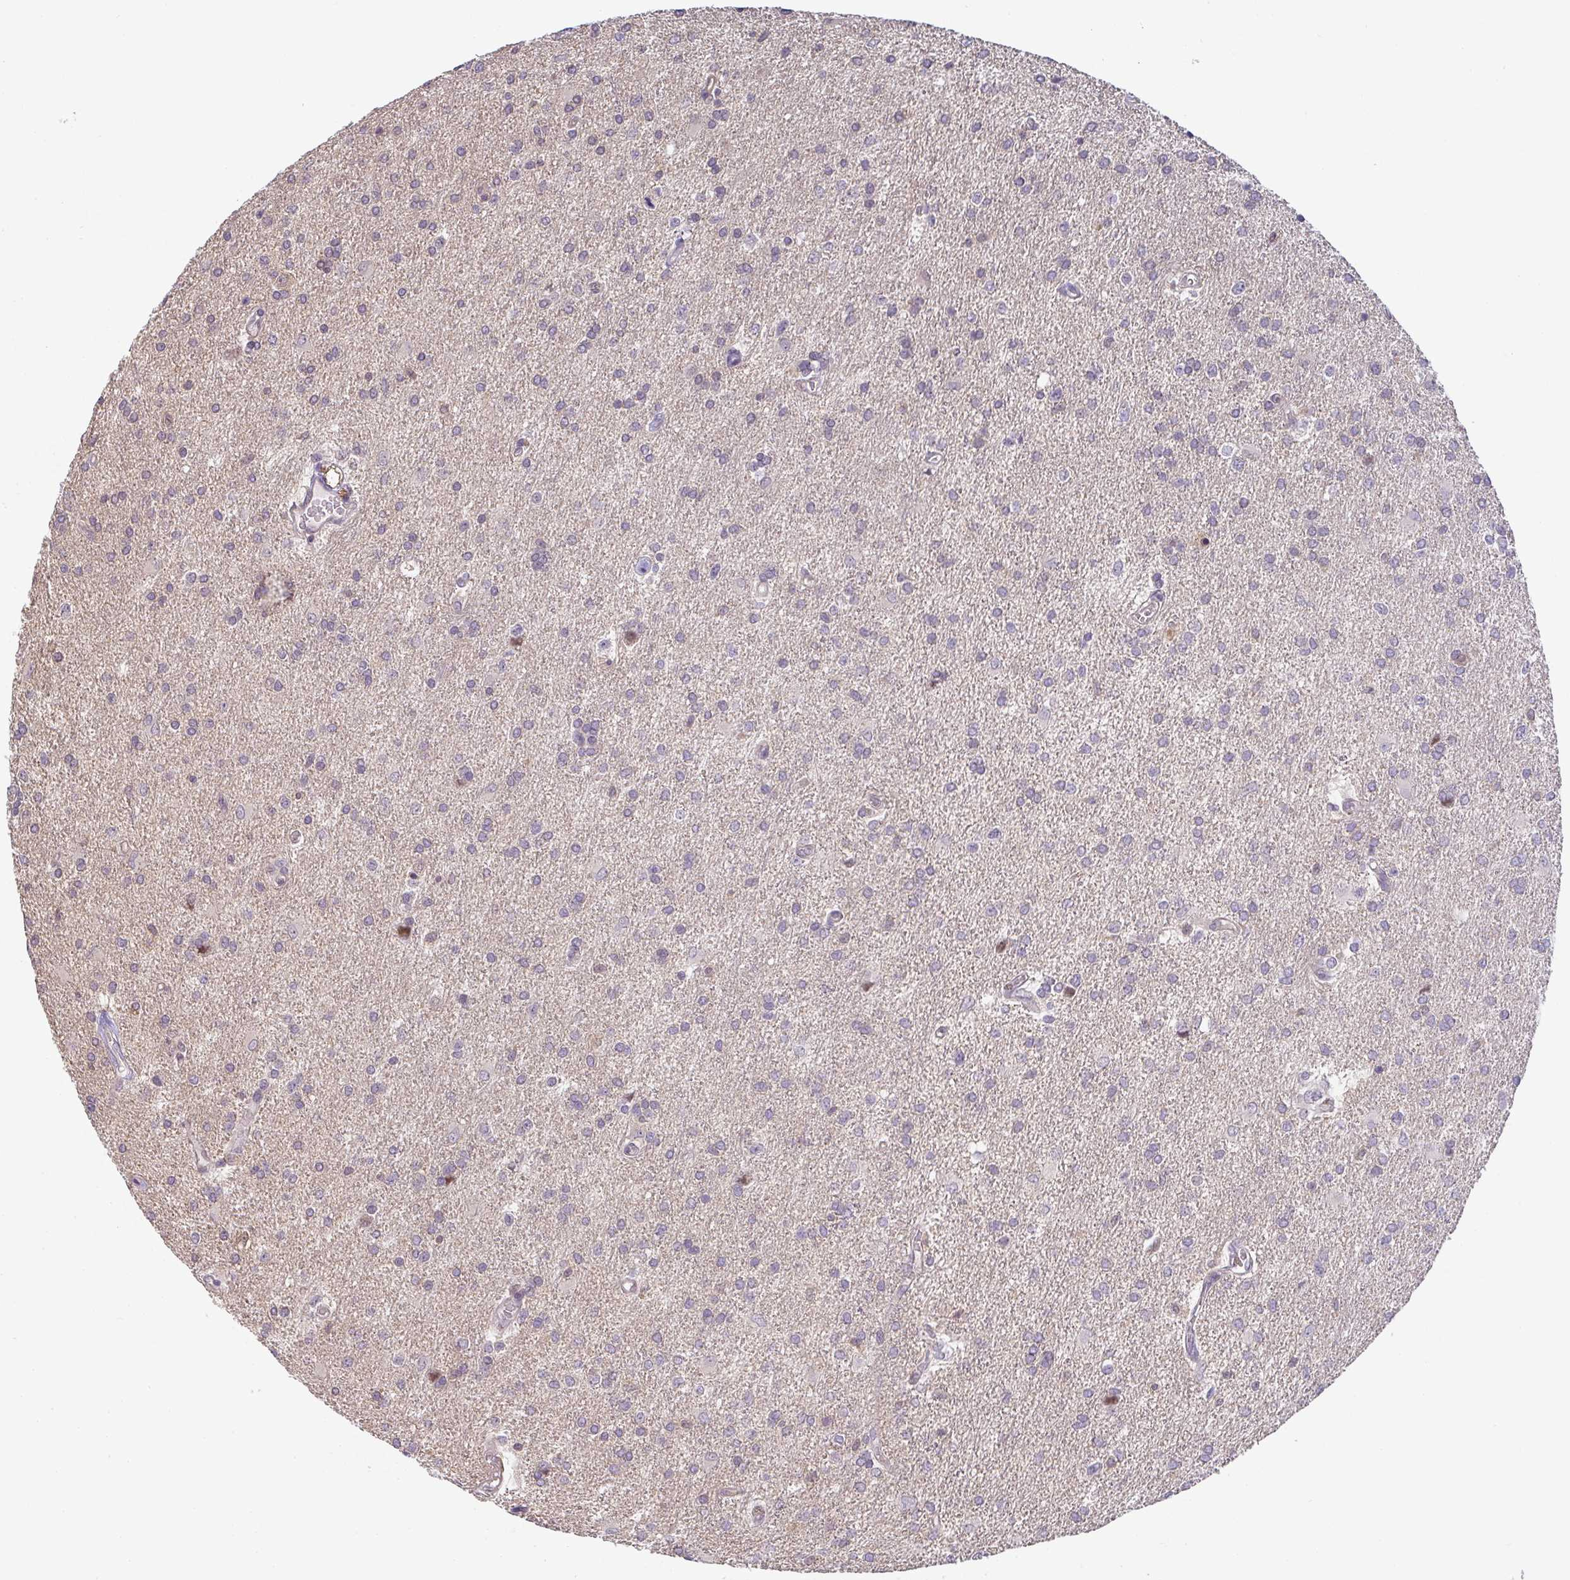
{"staining": {"intensity": "negative", "quantity": "none", "location": "none"}, "tissue": "glioma", "cell_type": "Tumor cells", "image_type": "cancer", "snomed": [{"axis": "morphology", "description": "Glioma, malignant, High grade"}, {"axis": "topography", "description": "Brain"}], "caption": "This is a photomicrograph of immunohistochemistry (IHC) staining of glioma, which shows no expression in tumor cells.", "gene": "GSDMB", "patient": {"sex": "male", "age": 68}}